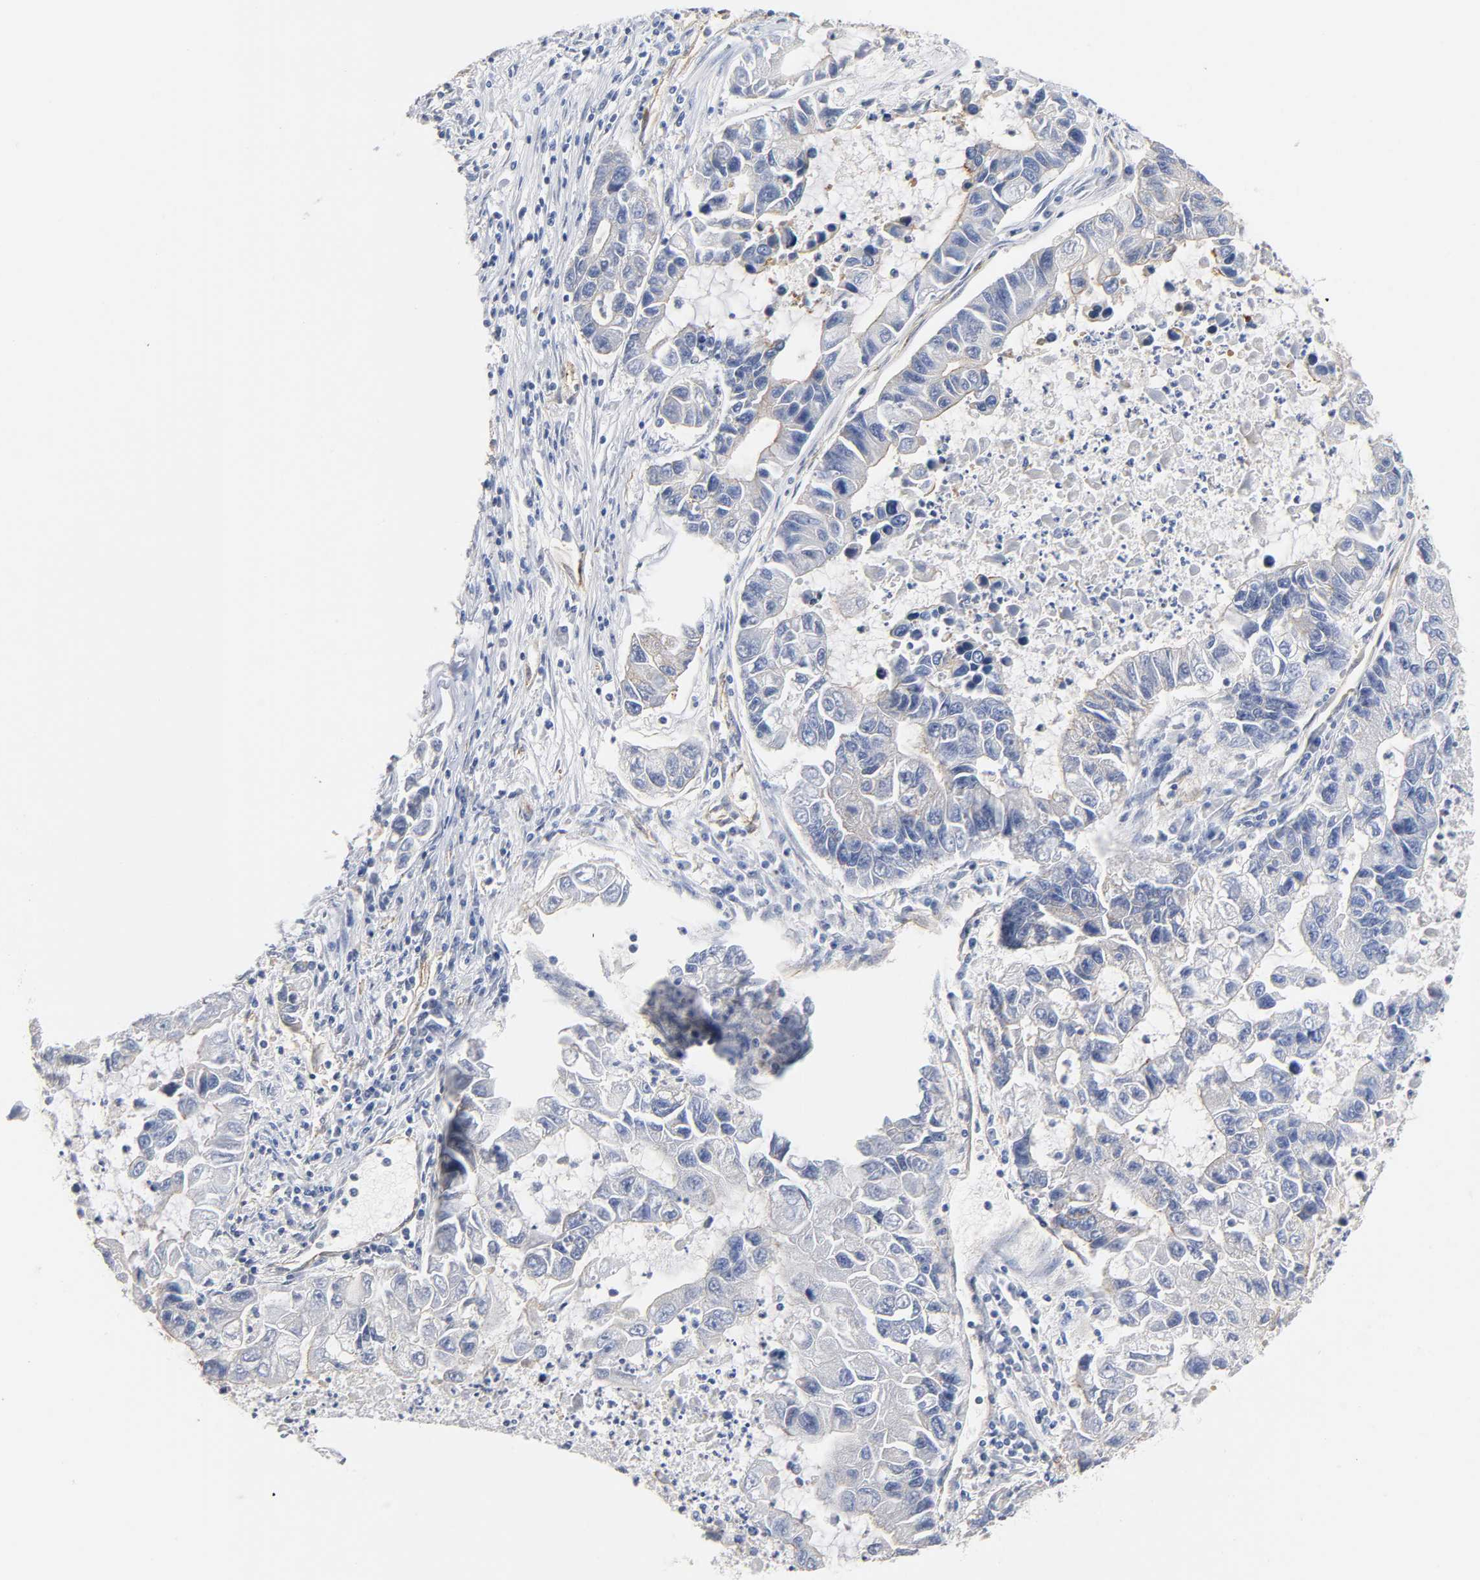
{"staining": {"intensity": "negative", "quantity": "none", "location": "none"}, "tissue": "lung cancer", "cell_type": "Tumor cells", "image_type": "cancer", "snomed": [{"axis": "morphology", "description": "Adenocarcinoma, NOS"}, {"axis": "topography", "description": "Lung"}], "caption": "There is no significant positivity in tumor cells of lung cancer.", "gene": "SPTAN1", "patient": {"sex": "female", "age": 51}}